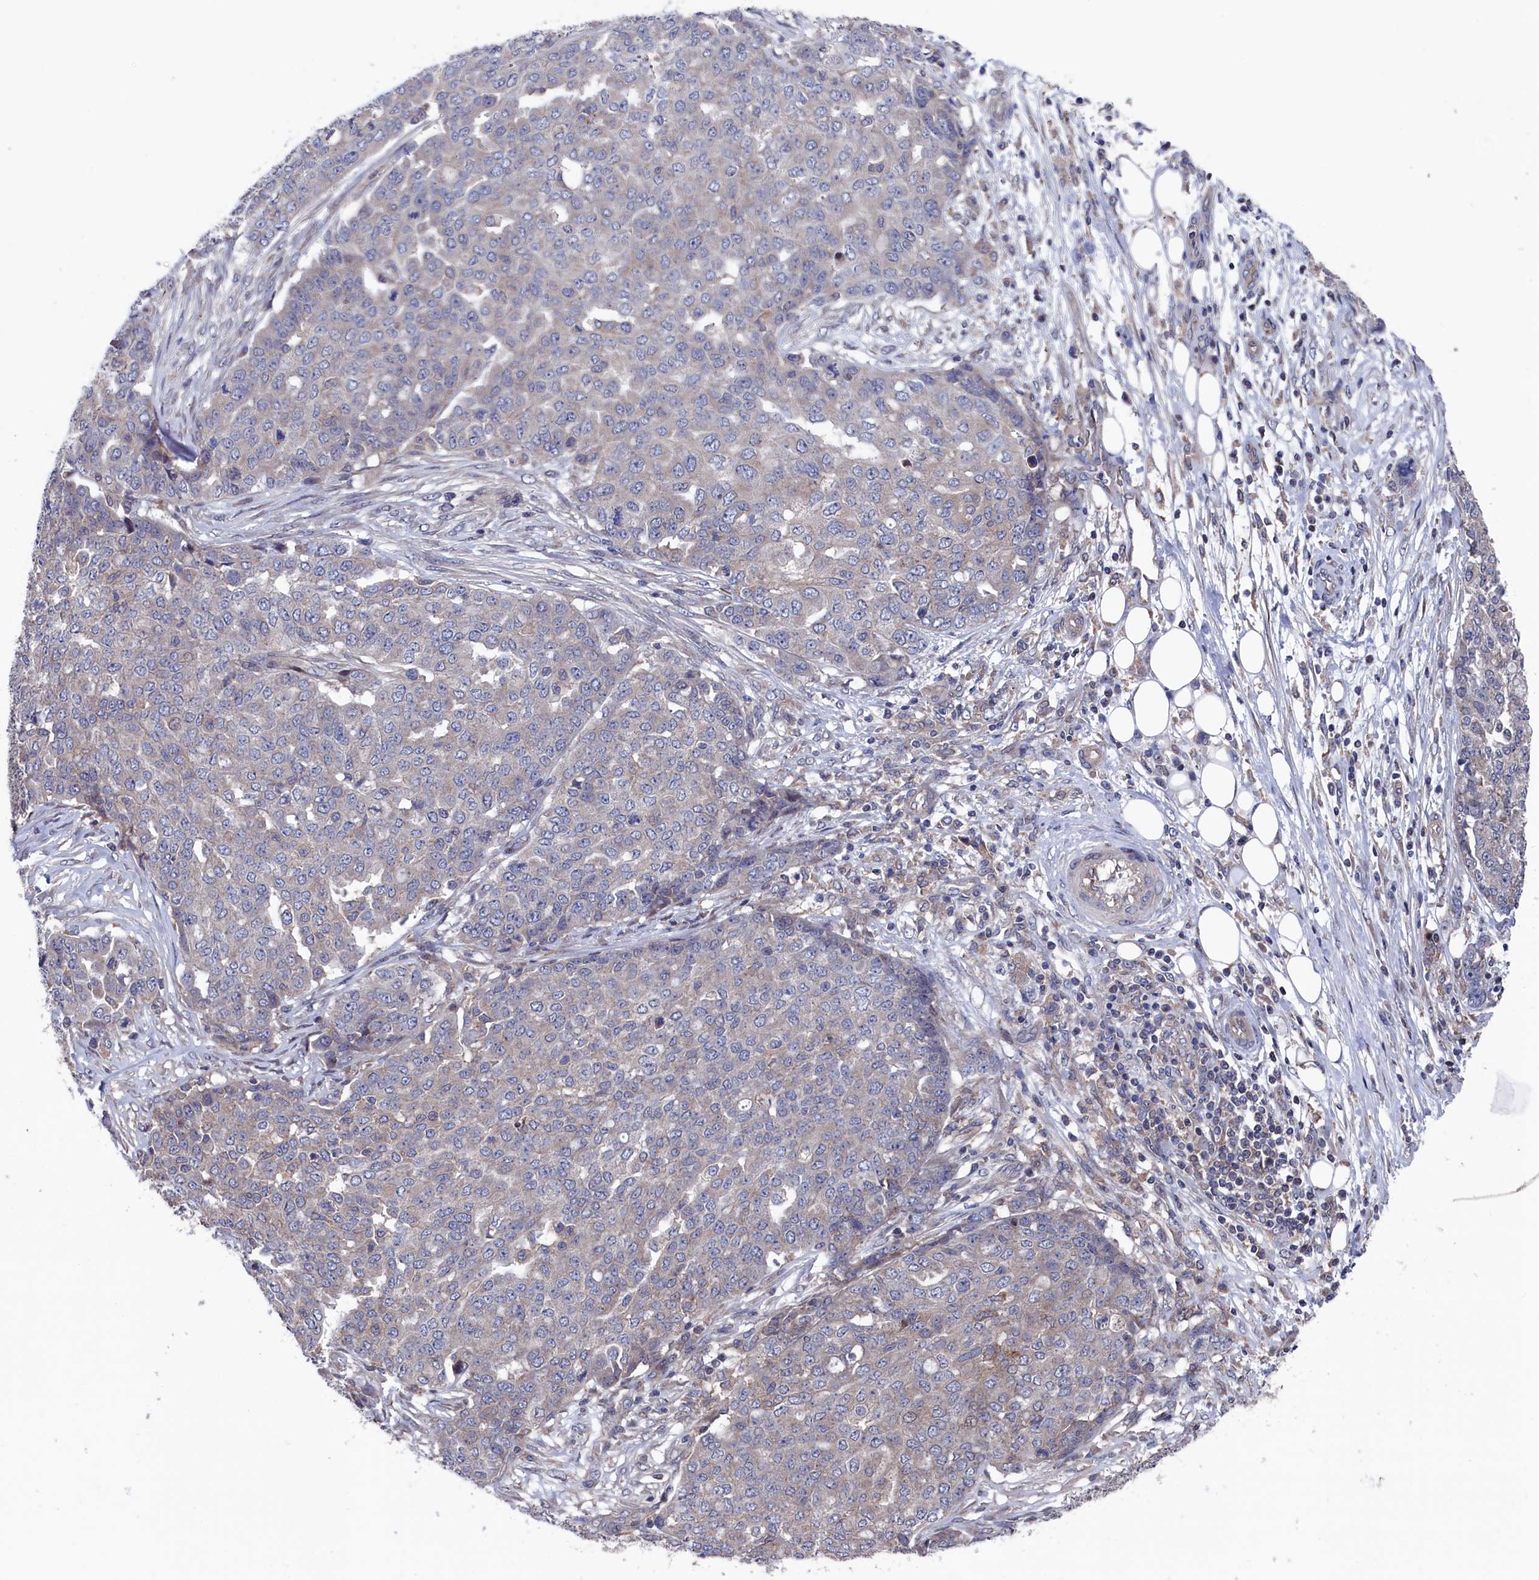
{"staining": {"intensity": "negative", "quantity": "none", "location": "none"}, "tissue": "ovarian cancer", "cell_type": "Tumor cells", "image_type": "cancer", "snomed": [{"axis": "morphology", "description": "Cystadenocarcinoma, serous, NOS"}, {"axis": "topography", "description": "Soft tissue"}, {"axis": "topography", "description": "Ovary"}], "caption": "The immunohistochemistry micrograph has no significant staining in tumor cells of ovarian cancer (serous cystadenocarcinoma) tissue.", "gene": "SPATA13", "patient": {"sex": "female", "age": 57}}